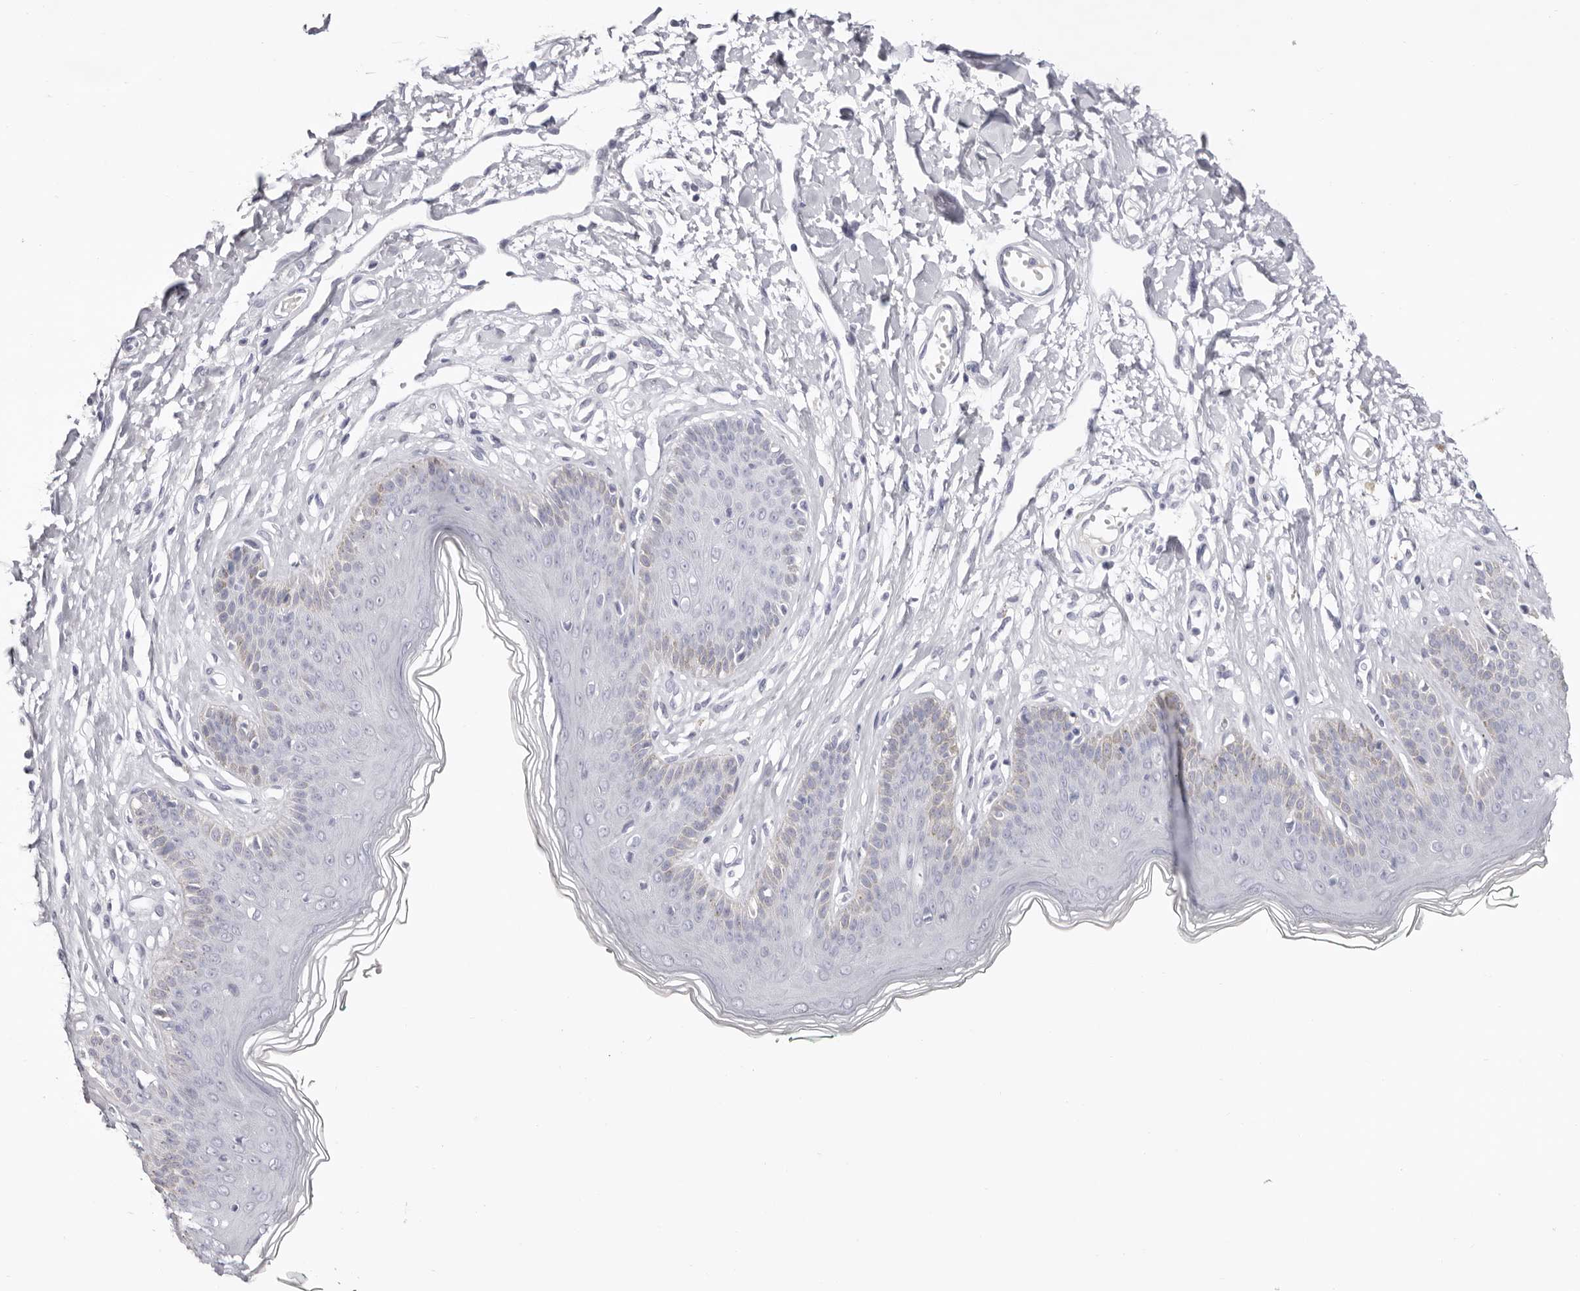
{"staining": {"intensity": "negative", "quantity": "none", "location": "none"}, "tissue": "skin", "cell_type": "Epidermal cells", "image_type": "normal", "snomed": [{"axis": "morphology", "description": "Normal tissue, NOS"}, {"axis": "morphology", "description": "Squamous cell carcinoma, NOS"}, {"axis": "topography", "description": "Vulva"}], "caption": "Histopathology image shows no significant protein positivity in epidermal cells of benign skin.", "gene": "LPO", "patient": {"sex": "female", "age": 85}}